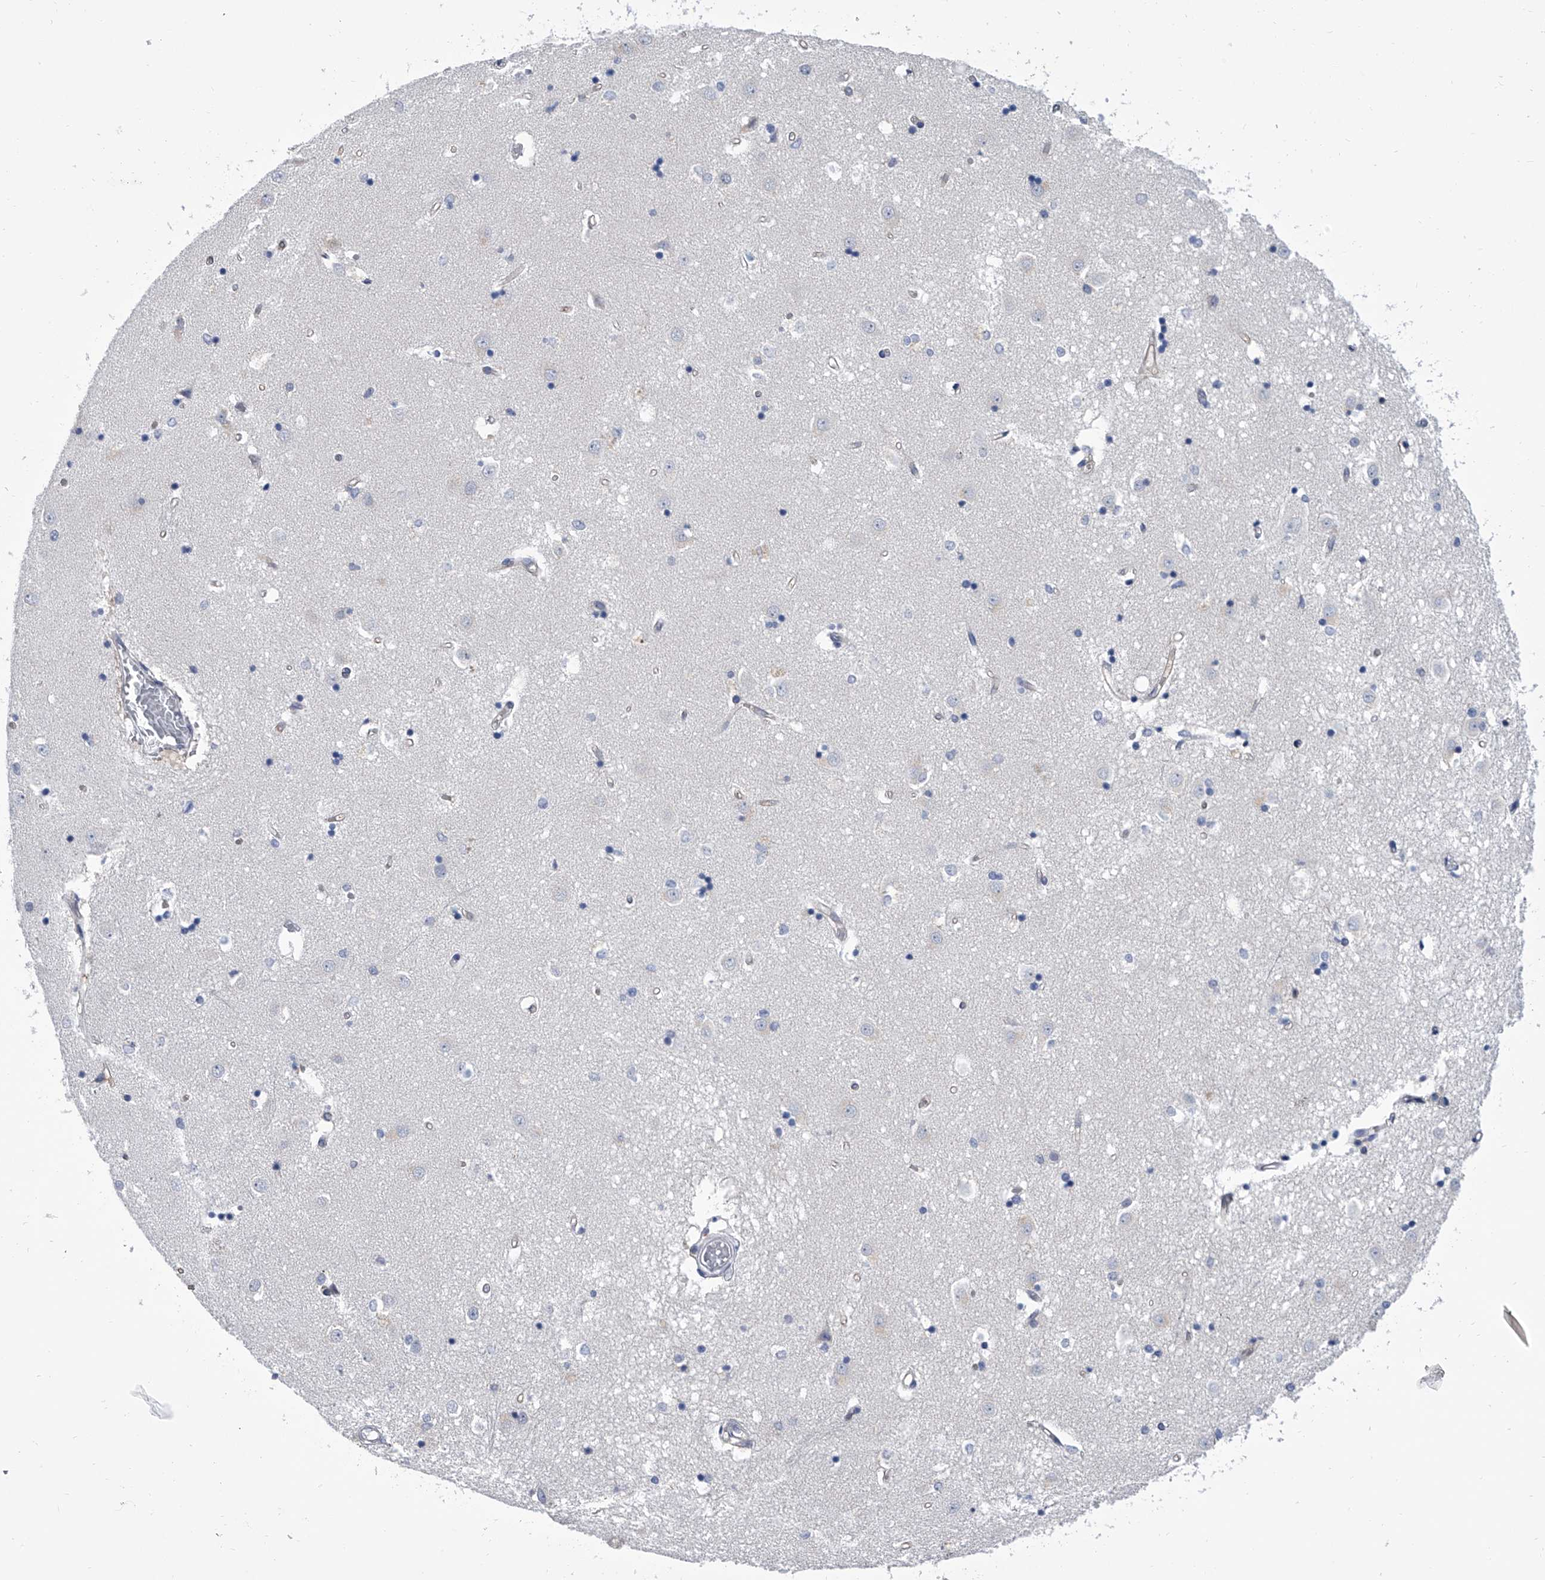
{"staining": {"intensity": "negative", "quantity": "none", "location": "none"}, "tissue": "caudate", "cell_type": "Glial cells", "image_type": "normal", "snomed": [{"axis": "morphology", "description": "Normal tissue, NOS"}, {"axis": "topography", "description": "Lateral ventricle wall"}], "caption": "High power microscopy image of an immunohistochemistry micrograph of normal caudate, revealing no significant staining in glial cells.", "gene": "SERPINB9", "patient": {"sex": "male", "age": 45}}